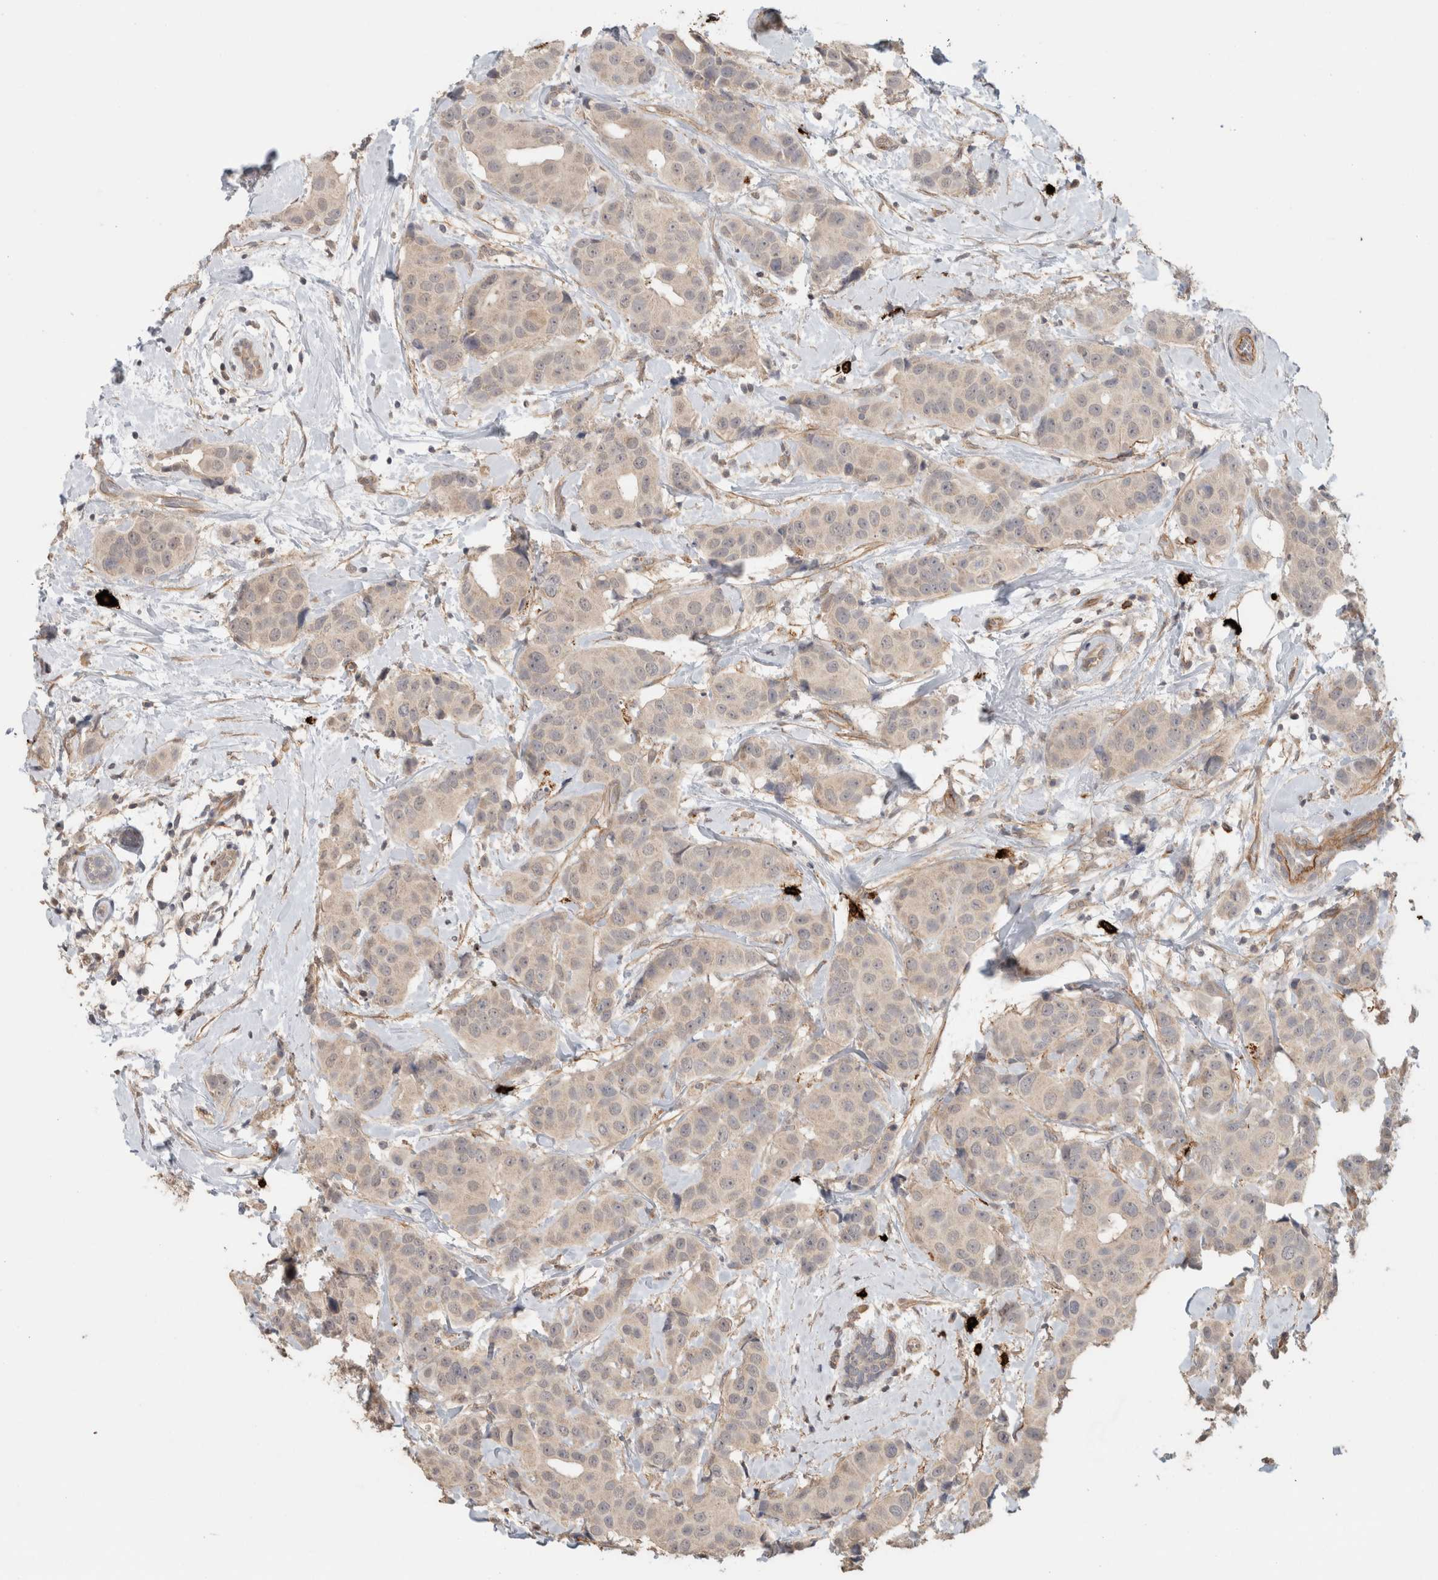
{"staining": {"intensity": "negative", "quantity": "none", "location": "none"}, "tissue": "breast cancer", "cell_type": "Tumor cells", "image_type": "cancer", "snomed": [{"axis": "morphology", "description": "Normal tissue, NOS"}, {"axis": "morphology", "description": "Duct carcinoma"}, {"axis": "topography", "description": "Breast"}], "caption": "Immunohistochemical staining of human breast intraductal carcinoma exhibits no significant staining in tumor cells.", "gene": "HSPG2", "patient": {"sex": "female", "age": 39}}